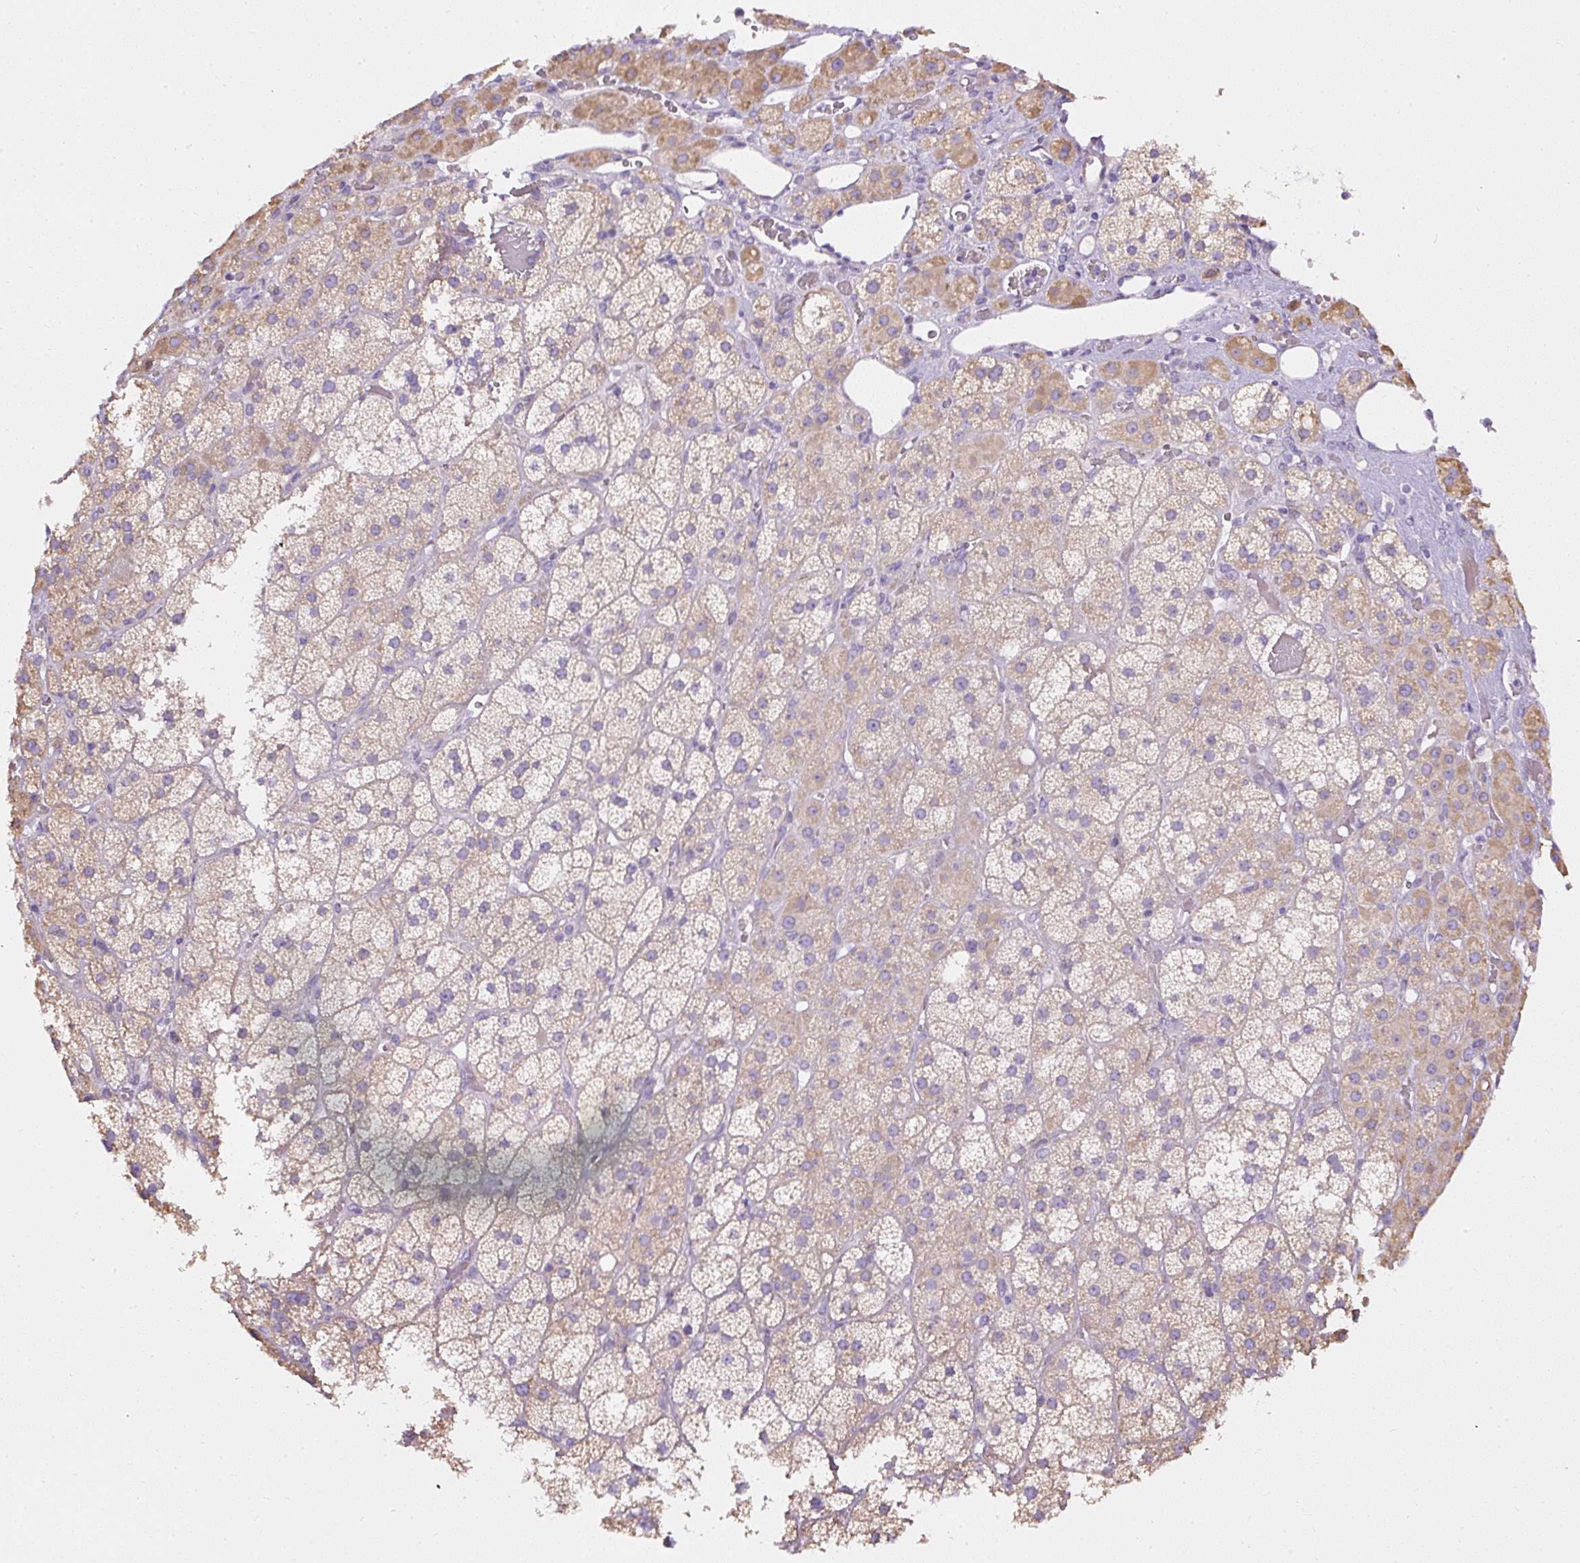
{"staining": {"intensity": "weak", "quantity": "25%-75%", "location": "cytoplasmic/membranous"}, "tissue": "adrenal gland", "cell_type": "Glandular cells", "image_type": "normal", "snomed": [{"axis": "morphology", "description": "Normal tissue, NOS"}, {"axis": "topography", "description": "Adrenal gland"}], "caption": "A brown stain highlights weak cytoplasmic/membranous staining of a protein in glandular cells of benign adrenal gland. Using DAB (3,3'-diaminobenzidine) (brown) and hematoxylin (blue) stains, captured at high magnification using brightfield microscopy.", "gene": "FAM149A", "patient": {"sex": "male", "age": 57}}